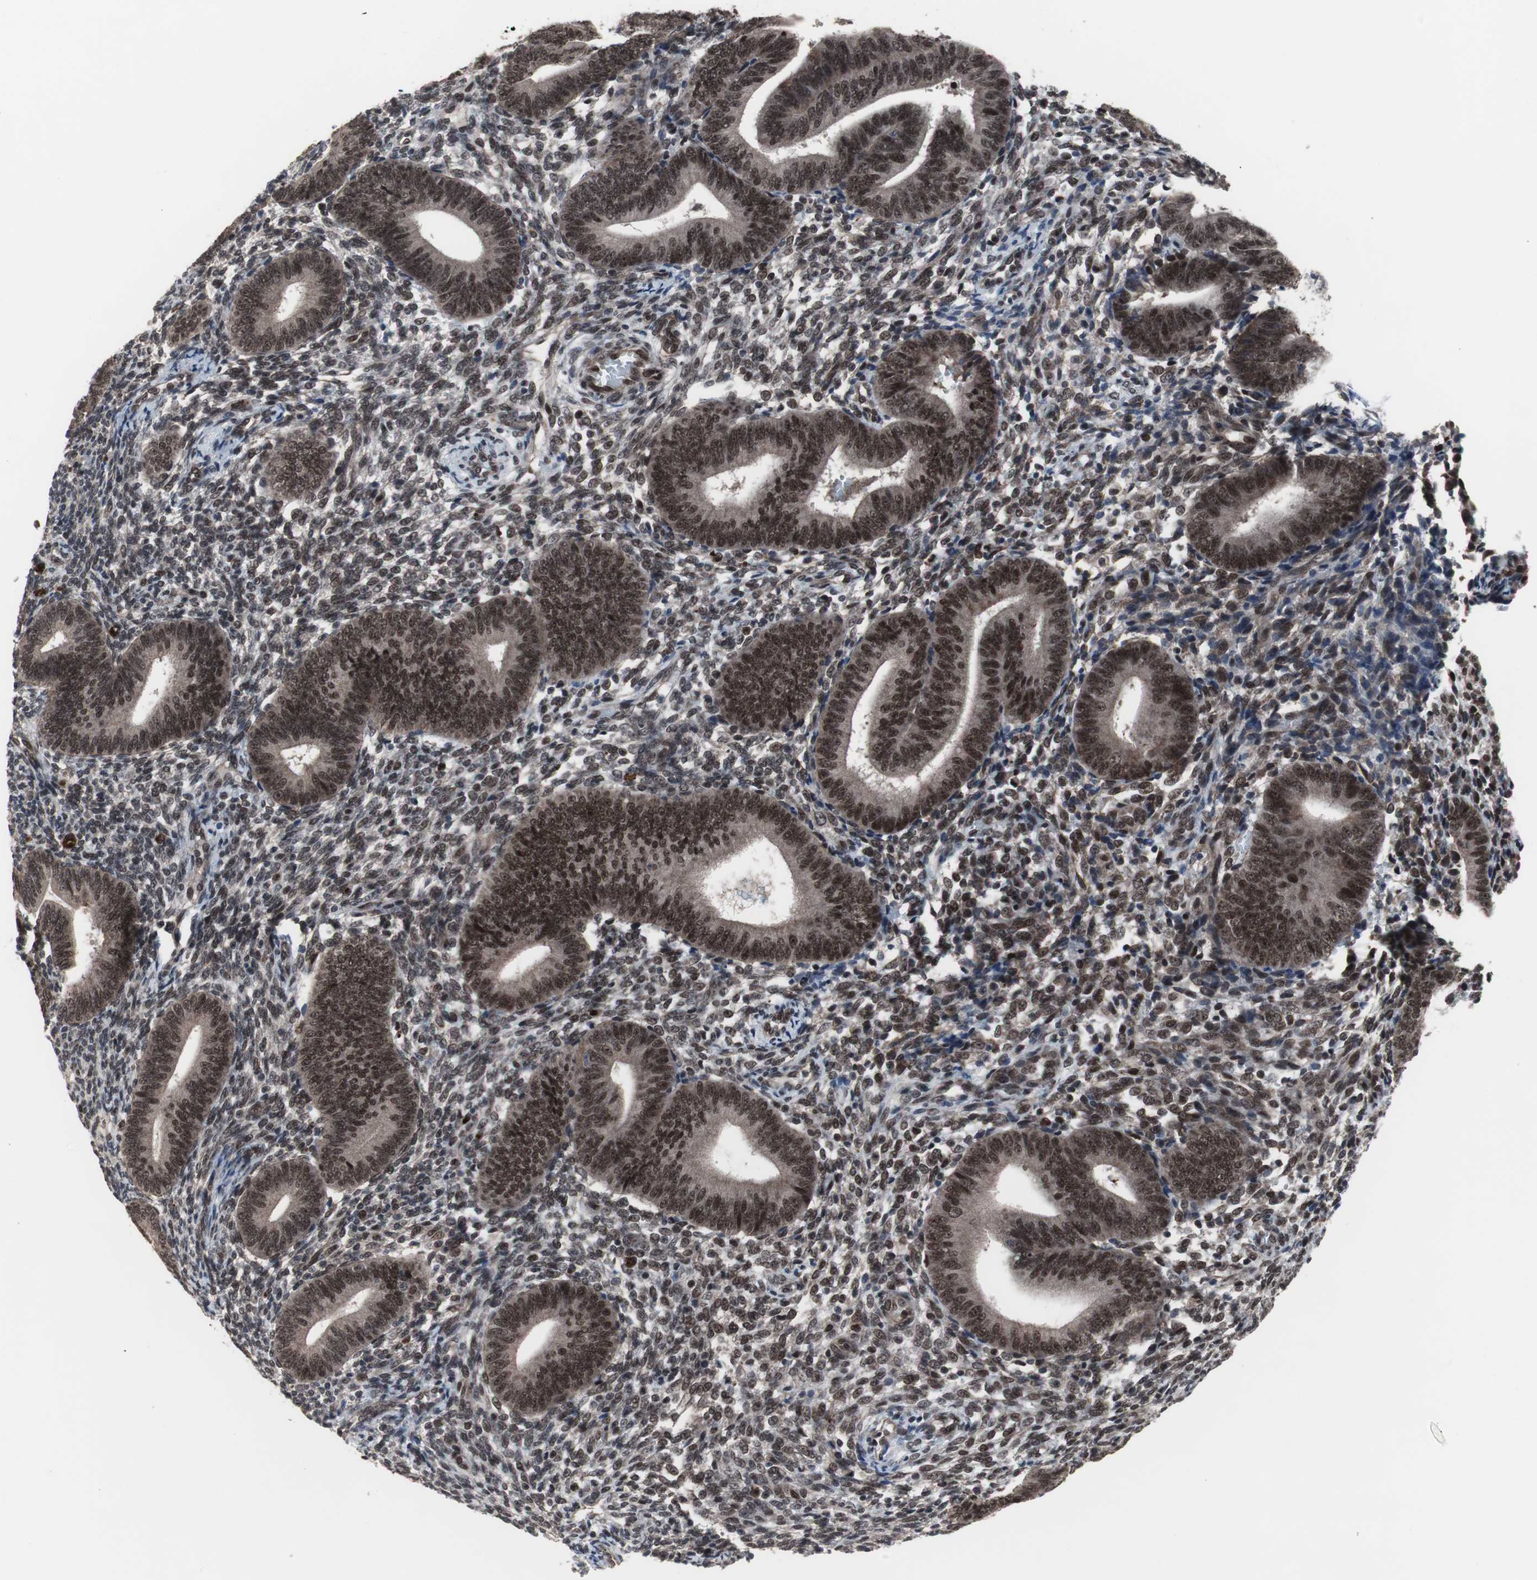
{"staining": {"intensity": "moderate", "quantity": ">75%", "location": "nuclear"}, "tissue": "endometrium", "cell_type": "Cells in endometrial stroma", "image_type": "normal", "snomed": [{"axis": "morphology", "description": "Normal tissue, NOS"}, {"axis": "topography", "description": "Uterus"}, {"axis": "topography", "description": "Endometrium"}], "caption": "A high-resolution micrograph shows immunohistochemistry staining of normal endometrium, which reveals moderate nuclear staining in about >75% of cells in endometrial stroma.", "gene": "GTF2F2", "patient": {"sex": "female", "age": 33}}